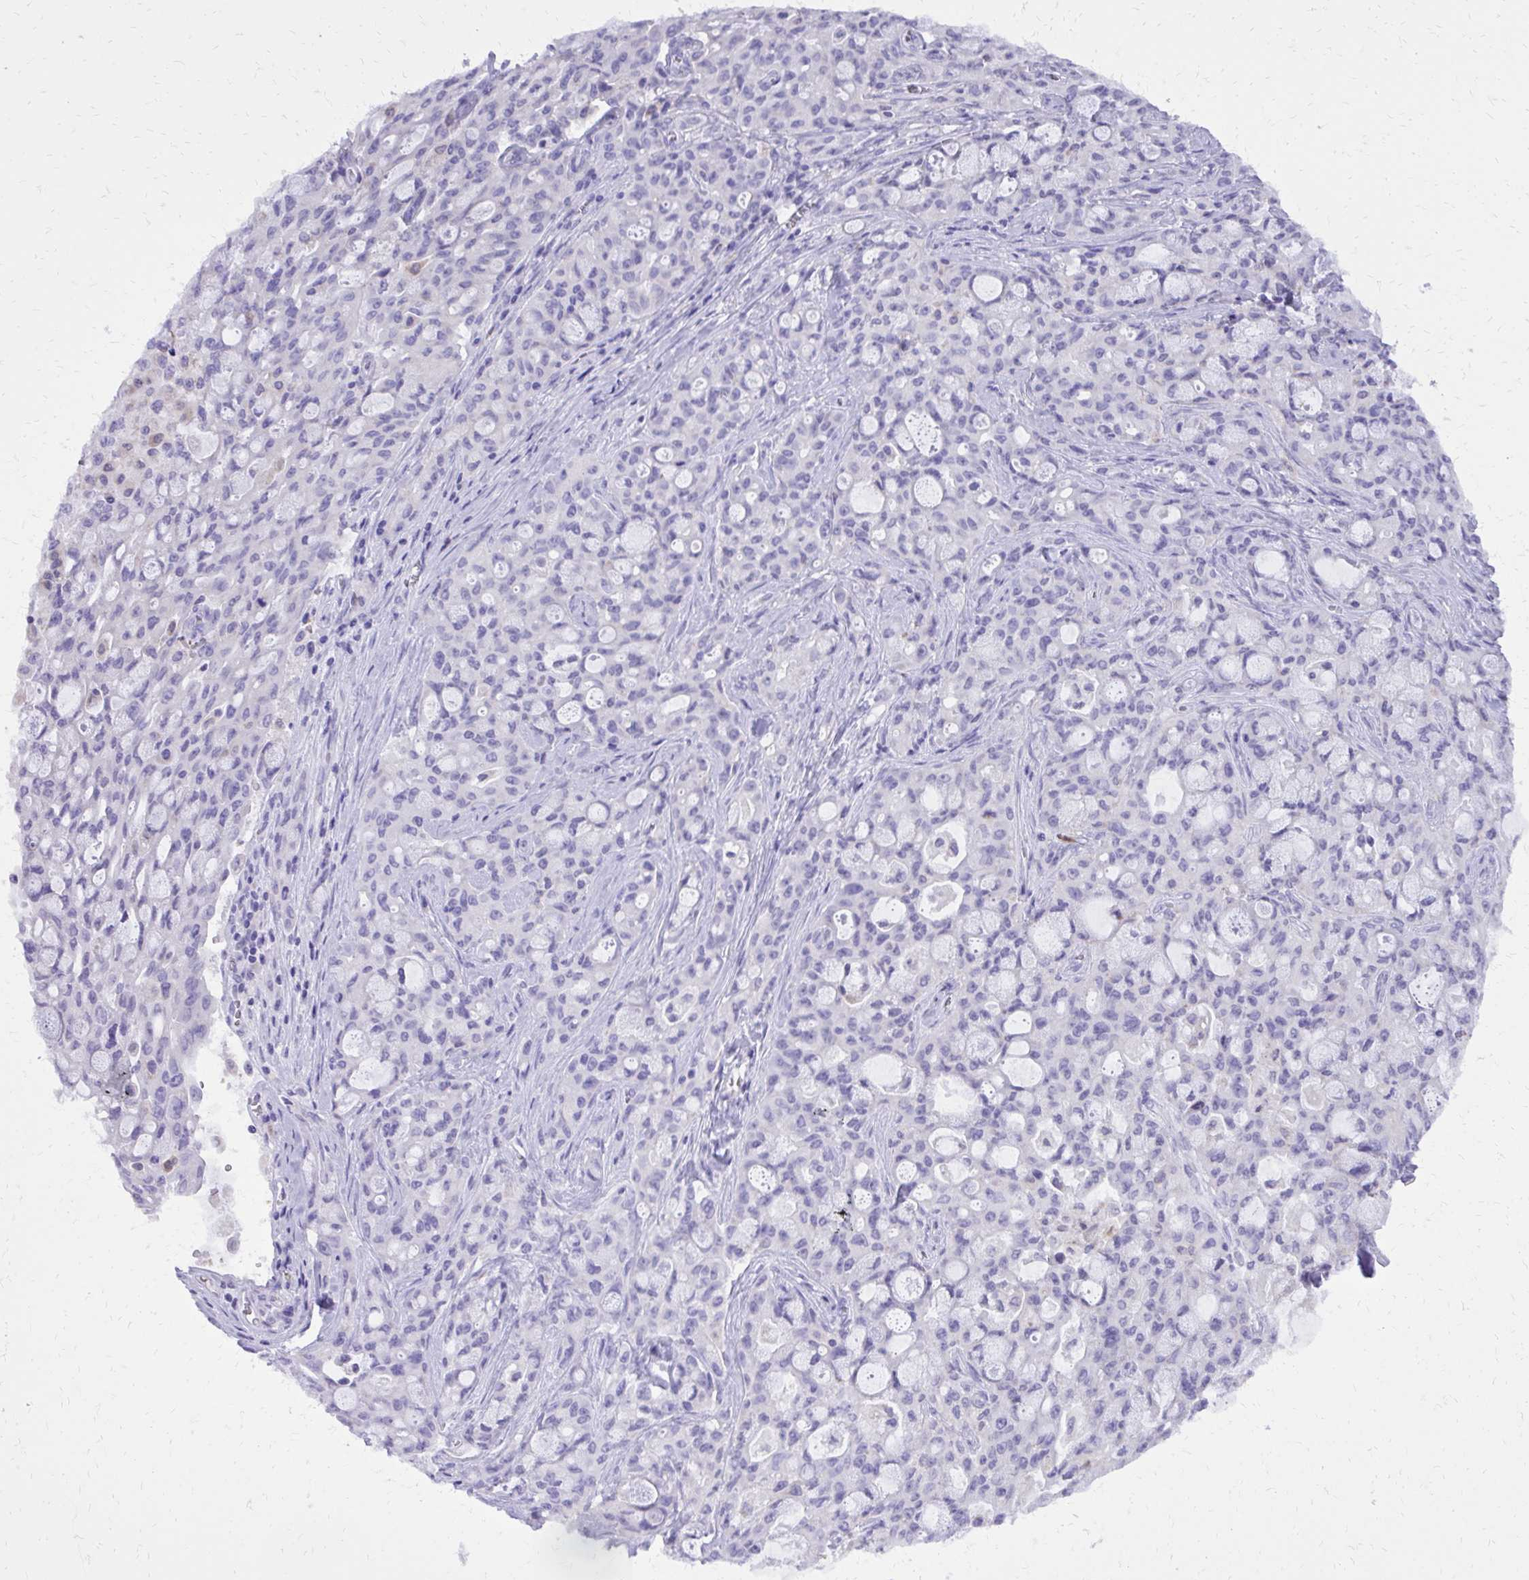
{"staining": {"intensity": "negative", "quantity": "none", "location": "none"}, "tissue": "lung cancer", "cell_type": "Tumor cells", "image_type": "cancer", "snomed": [{"axis": "morphology", "description": "Adenocarcinoma, NOS"}, {"axis": "topography", "description": "Lung"}], "caption": "Micrograph shows no protein positivity in tumor cells of adenocarcinoma (lung) tissue.", "gene": "CAT", "patient": {"sex": "female", "age": 44}}